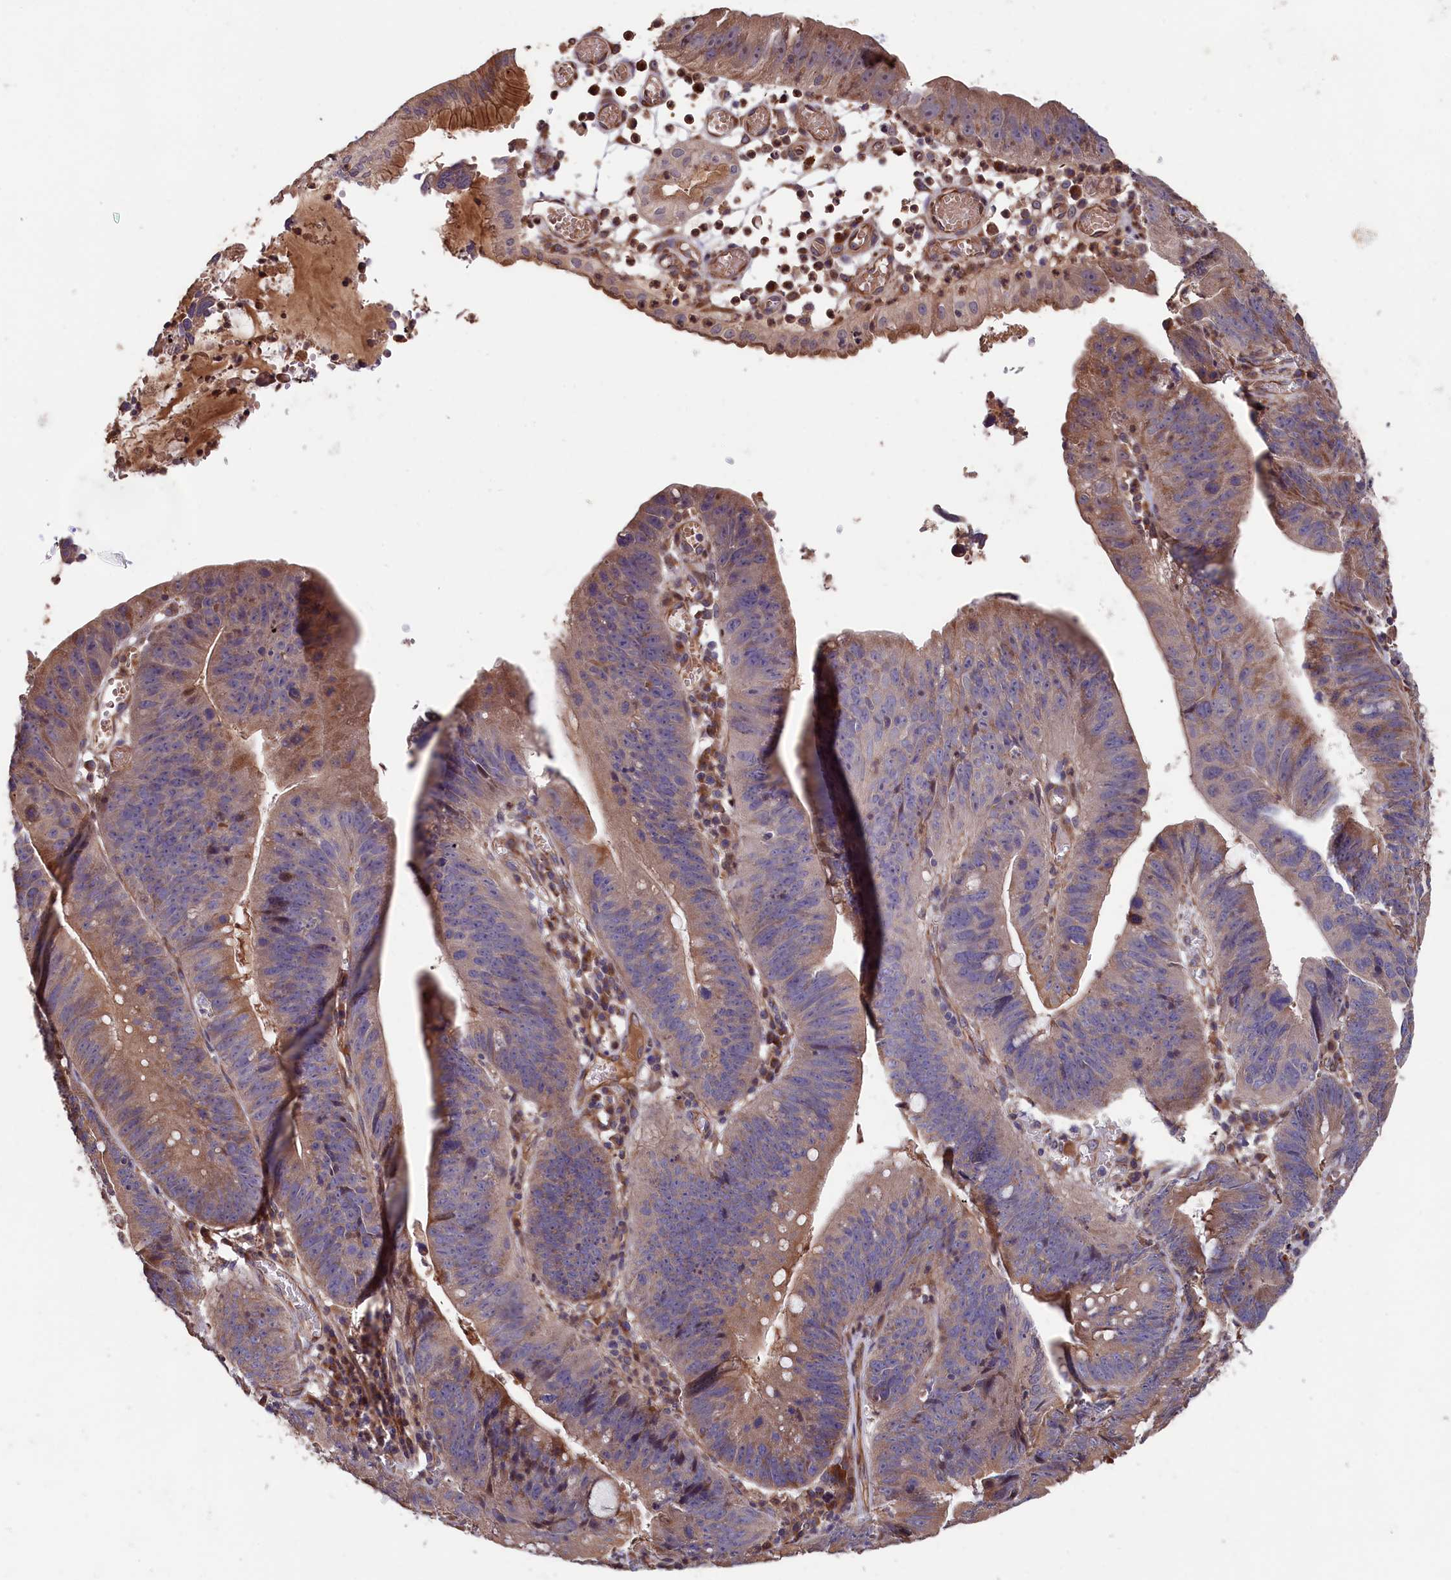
{"staining": {"intensity": "weak", "quantity": "25%-75%", "location": "cytoplasmic/membranous"}, "tissue": "stomach cancer", "cell_type": "Tumor cells", "image_type": "cancer", "snomed": [{"axis": "morphology", "description": "Adenocarcinoma, NOS"}, {"axis": "topography", "description": "Stomach"}], "caption": "A brown stain labels weak cytoplasmic/membranous expression of a protein in human adenocarcinoma (stomach) tumor cells.", "gene": "GREB1L", "patient": {"sex": "male", "age": 59}}